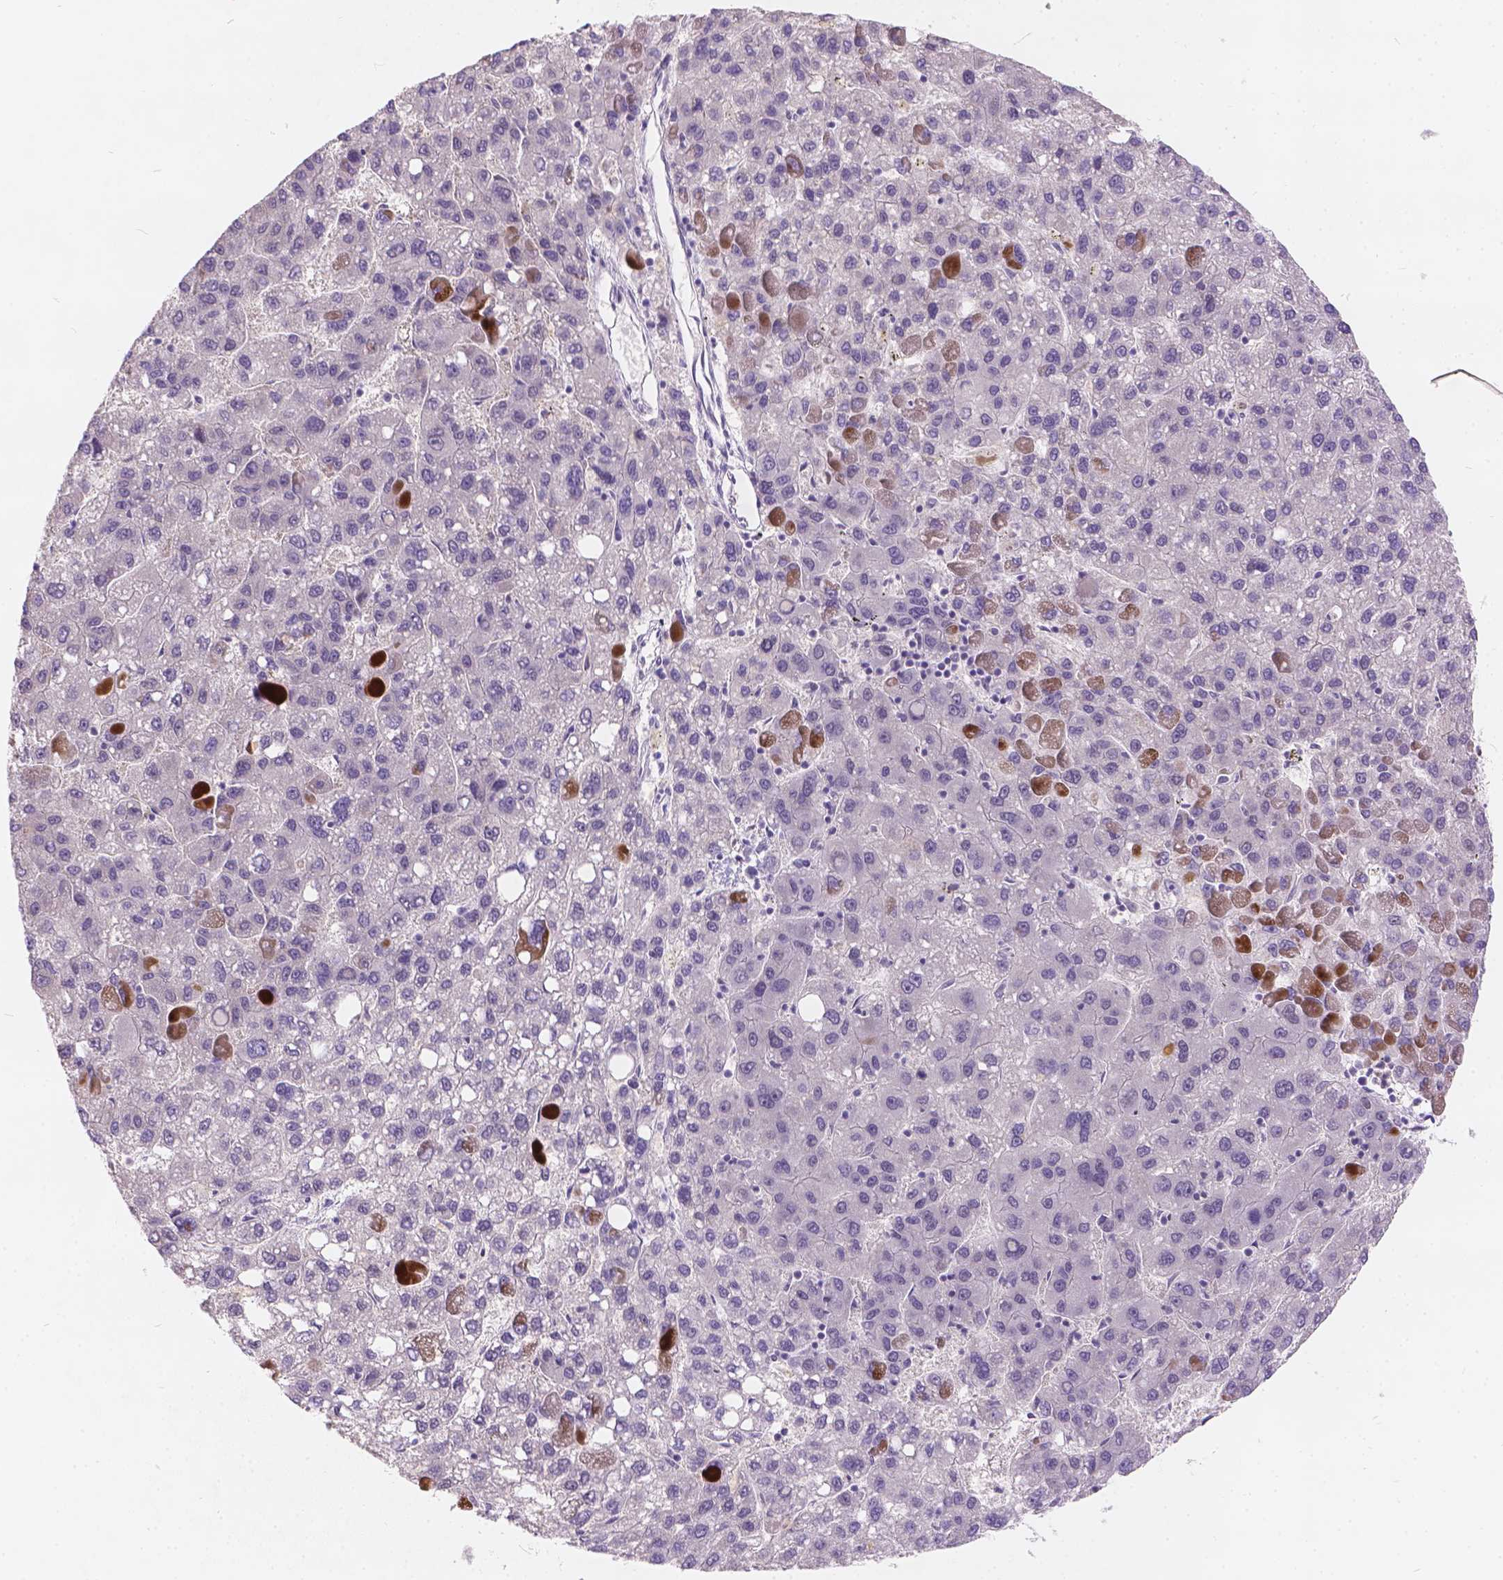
{"staining": {"intensity": "negative", "quantity": "none", "location": "none"}, "tissue": "liver cancer", "cell_type": "Tumor cells", "image_type": "cancer", "snomed": [{"axis": "morphology", "description": "Carcinoma, Hepatocellular, NOS"}, {"axis": "topography", "description": "Liver"}], "caption": "Immunohistochemistry (IHC) histopathology image of human hepatocellular carcinoma (liver) stained for a protein (brown), which reveals no expression in tumor cells. (DAB immunohistochemistry, high magnification).", "gene": "FAM53A", "patient": {"sex": "female", "age": 82}}